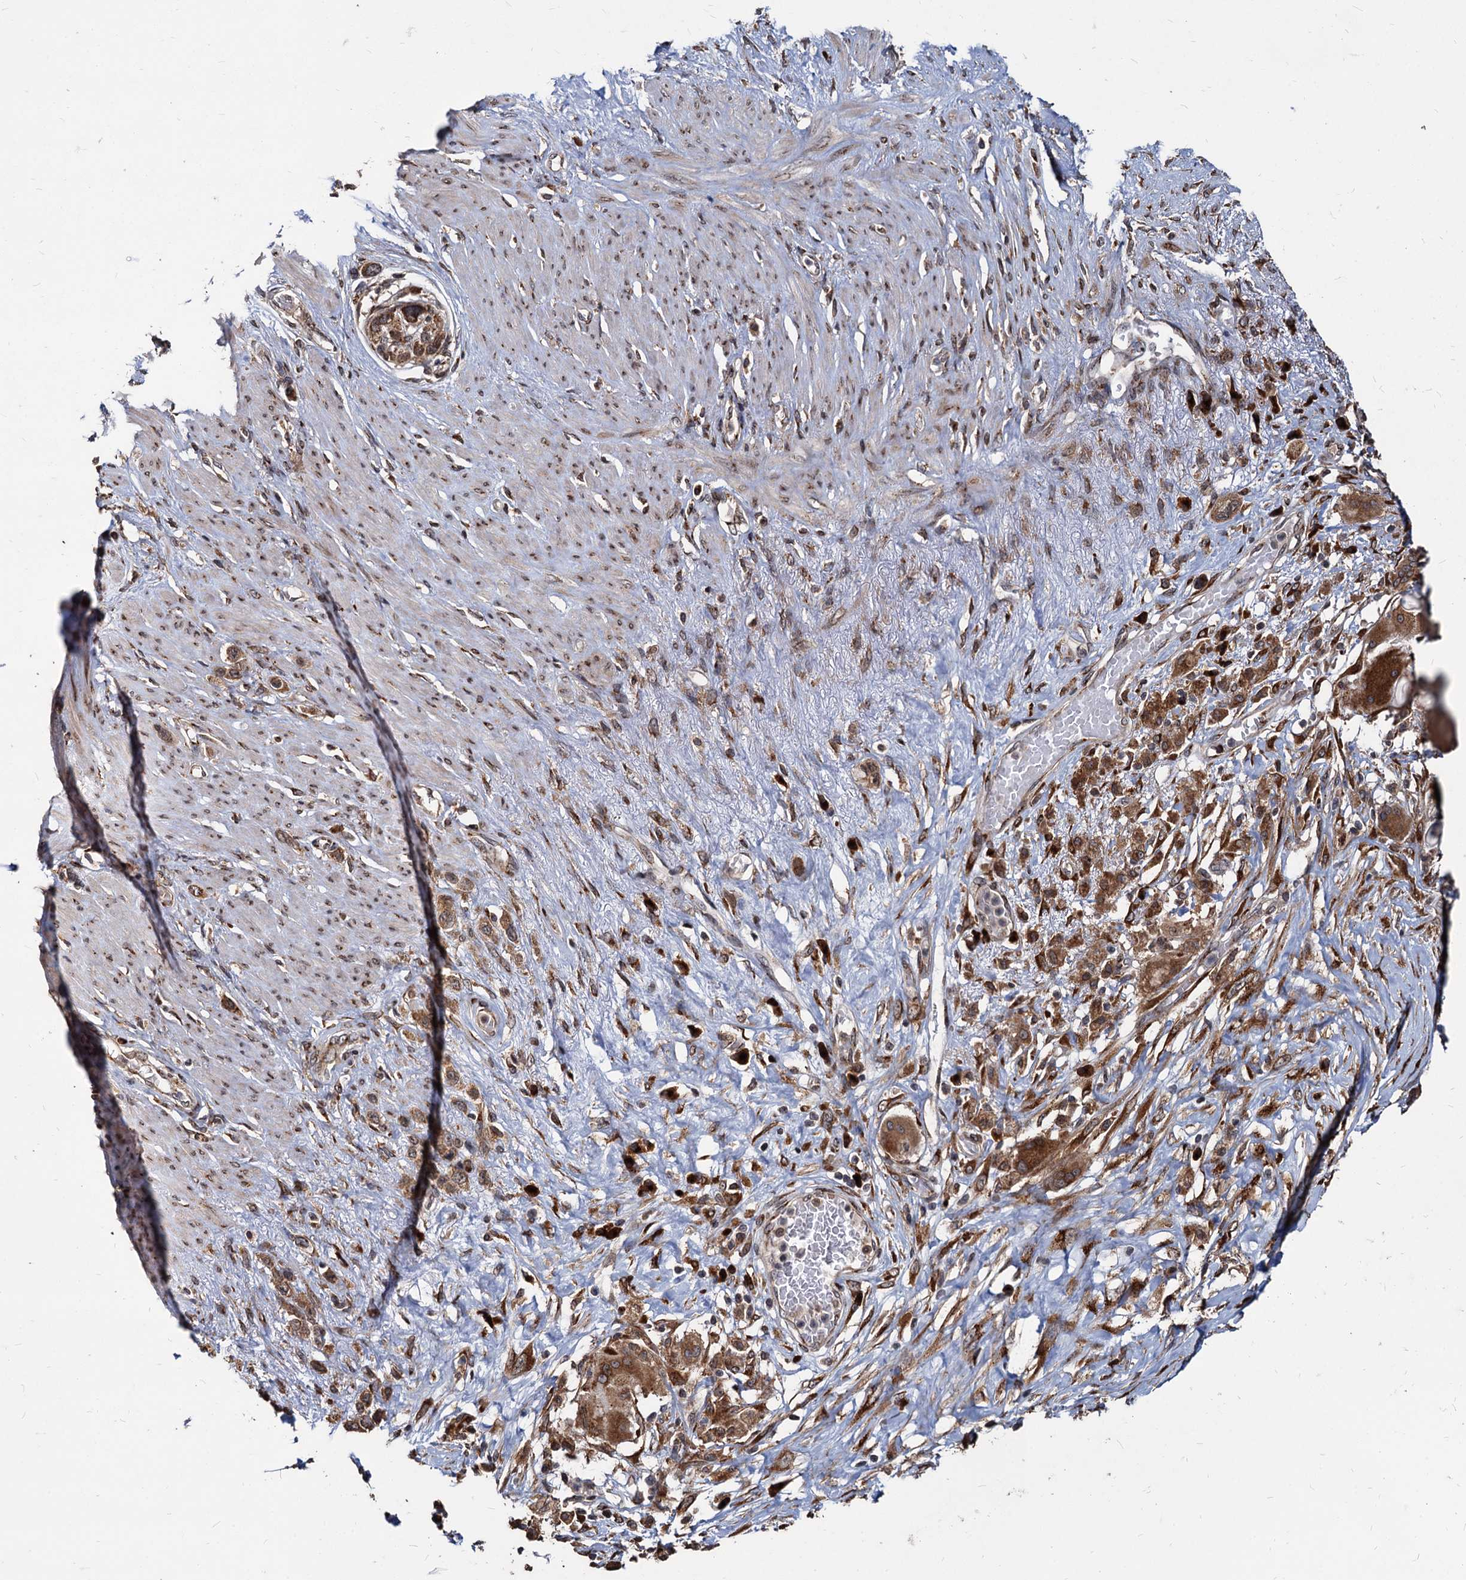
{"staining": {"intensity": "moderate", "quantity": ">75%", "location": "cytoplasmic/membranous"}, "tissue": "stomach cancer", "cell_type": "Tumor cells", "image_type": "cancer", "snomed": [{"axis": "morphology", "description": "Adenocarcinoma, NOS"}, {"axis": "morphology", "description": "Adenocarcinoma, High grade"}, {"axis": "topography", "description": "Stomach, upper"}, {"axis": "topography", "description": "Stomach, lower"}], "caption": "A high-resolution image shows immunohistochemistry staining of stomach cancer (adenocarcinoma), which displays moderate cytoplasmic/membranous expression in about >75% of tumor cells.", "gene": "SAAL1", "patient": {"sex": "female", "age": 65}}